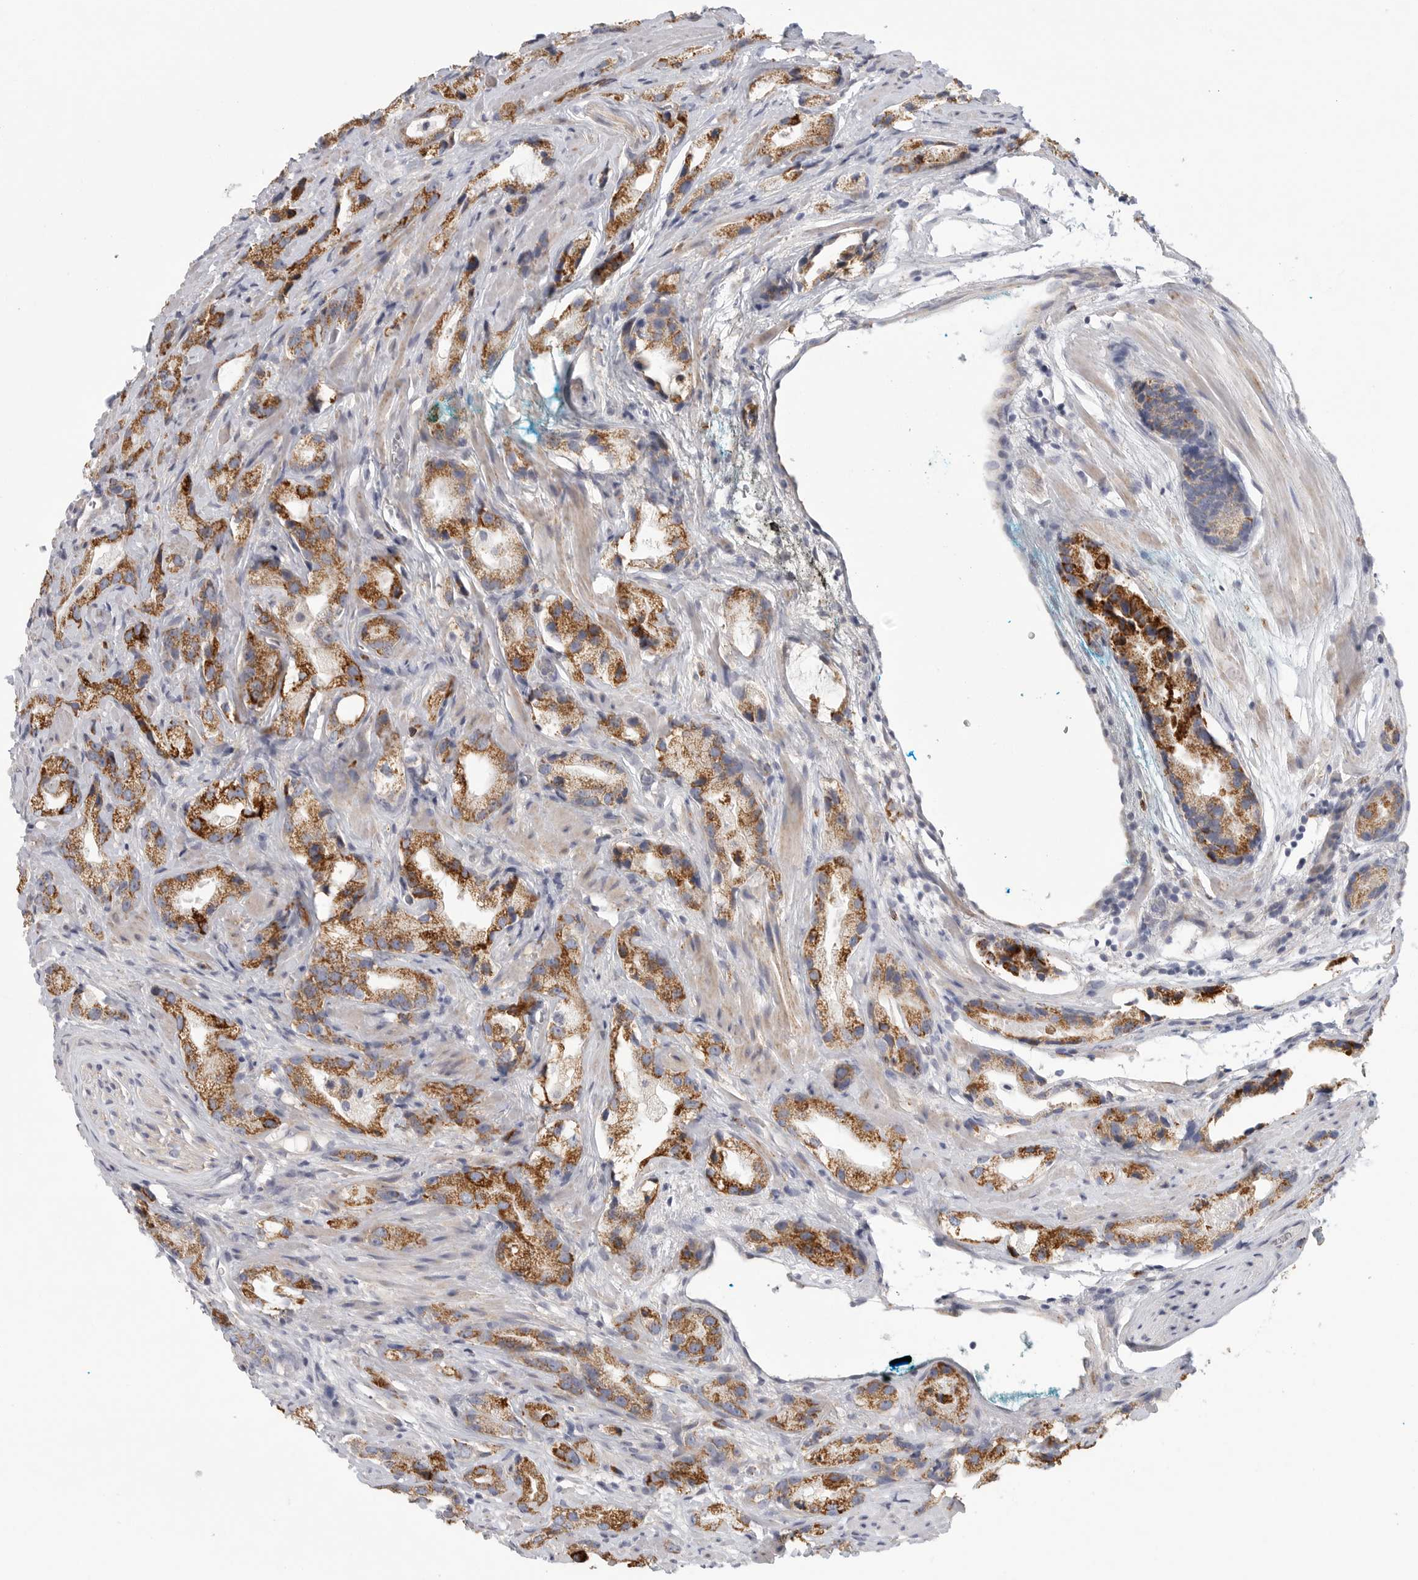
{"staining": {"intensity": "moderate", "quantity": ">75%", "location": "cytoplasmic/membranous"}, "tissue": "prostate cancer", "cell_type": "Tumor cells", "image_type": "cancer", "snomed": [{"axis": "morphology", "description": "Adenocarcinoma, High grade"}, {"axis": "topography", "description": "Prostate"}], "caption": "The immunohistochemical stain shows moderate cytoplasmic/membranous staining in tumor cells of prostate cancer (high-grade adenocarcinoma) tissue. The staining was performed using DAB (3,3'-diaminobenzidine) to visualize the protein expression in brown, while the nuclei were stained in blue with hematoxylin (Magnification: 20x).", "gene": "ELP3", "patient": {"sex": "male", "age": 63}}